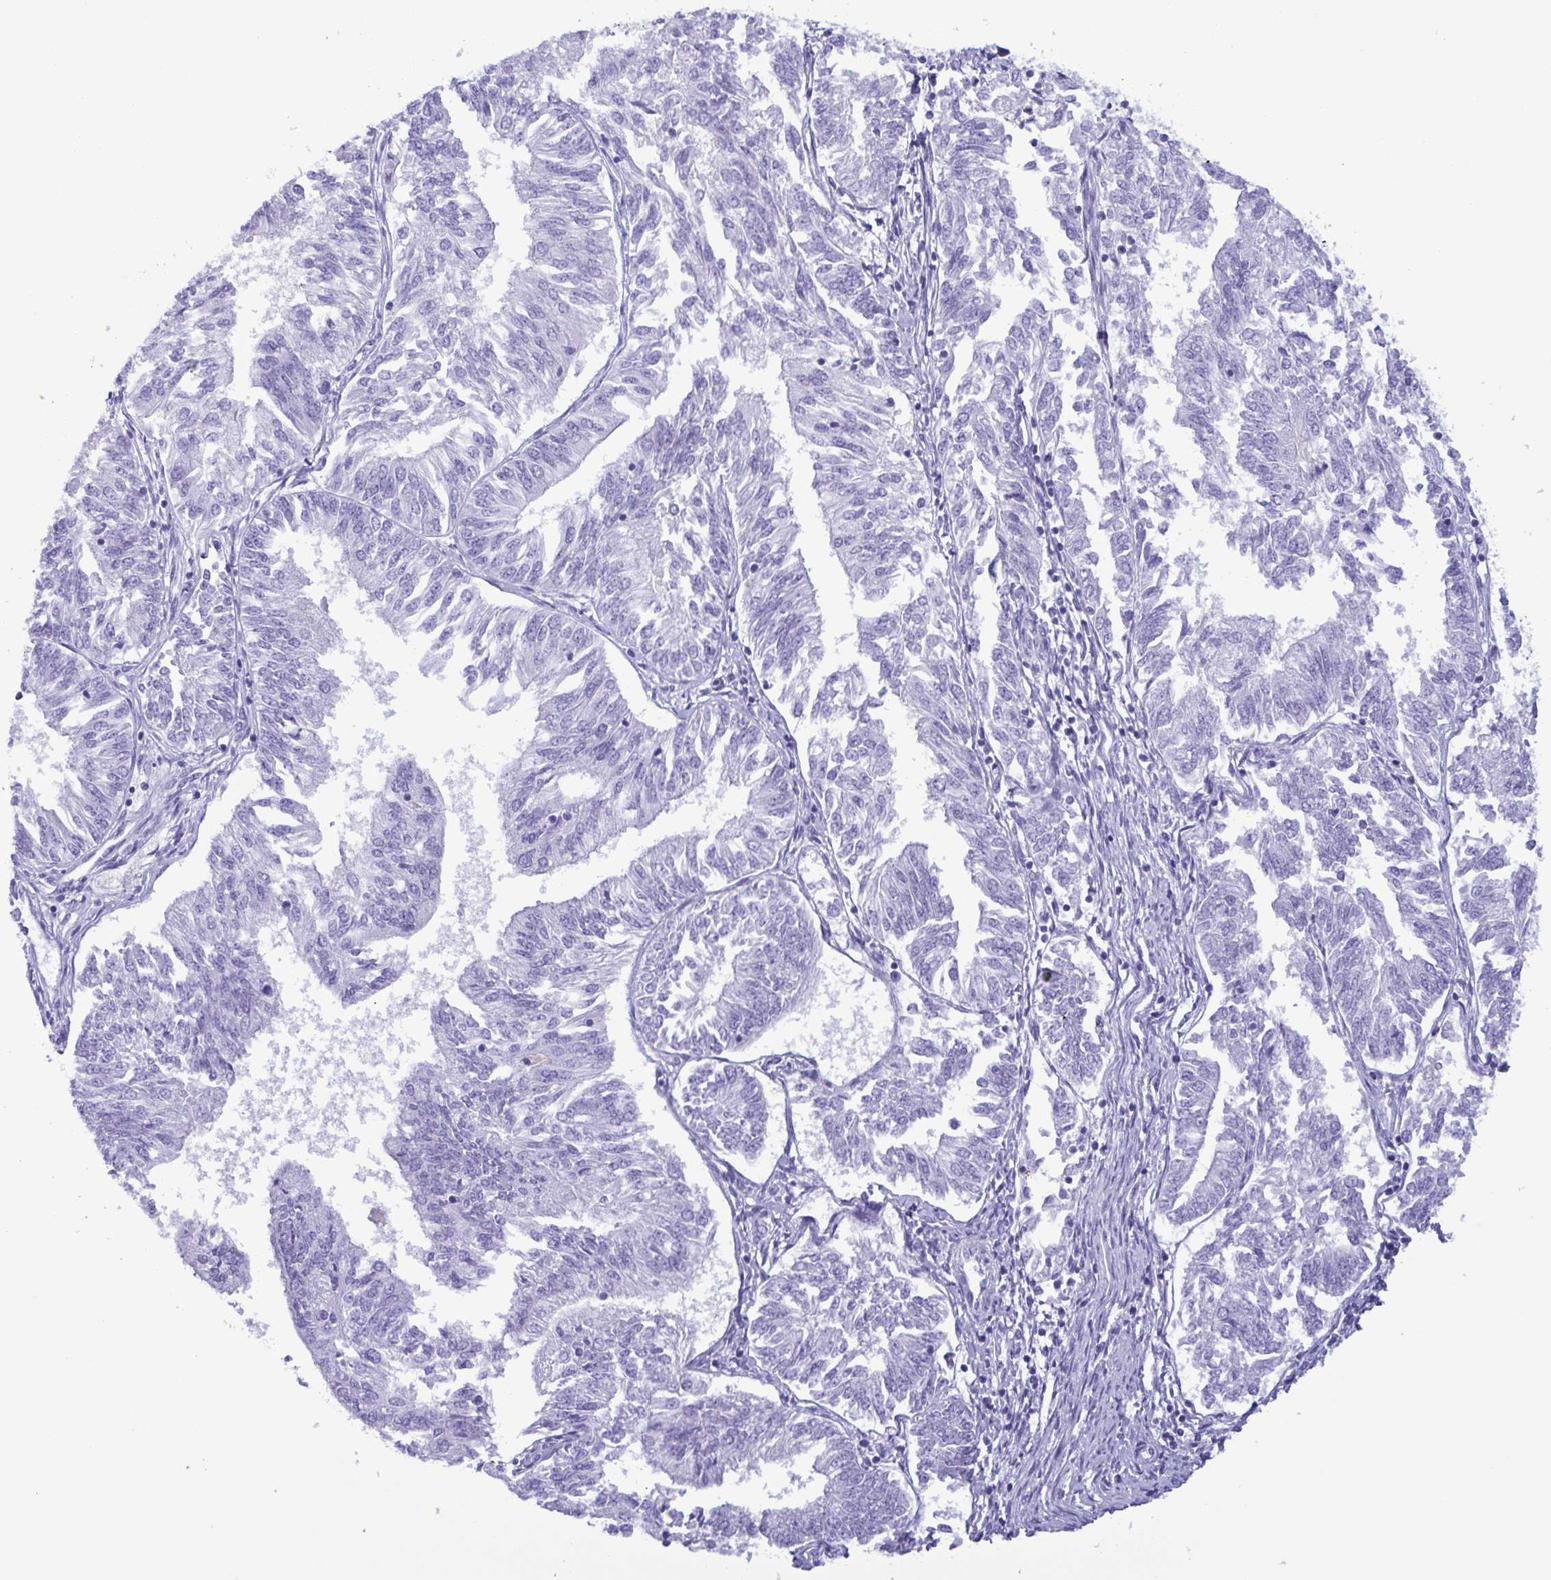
{"staining": {"intensity": "negative", "quantity": "none", "location": "none"}, "tissue": "endometrial cancer", "cell_type": "Tumor cells", "image_type": "cancer", "snomed": [{"axis": "morphology", "description": "Adenocarcinoma, NOS"}, {"axis": "topography", "description": "Endometrium"}], "caption": "Tumor cells are negative for brown protein staining in adenocarcinoma (endometrial).", "gene": "LTF", "patient": {"sex": "female", "age": 58}}